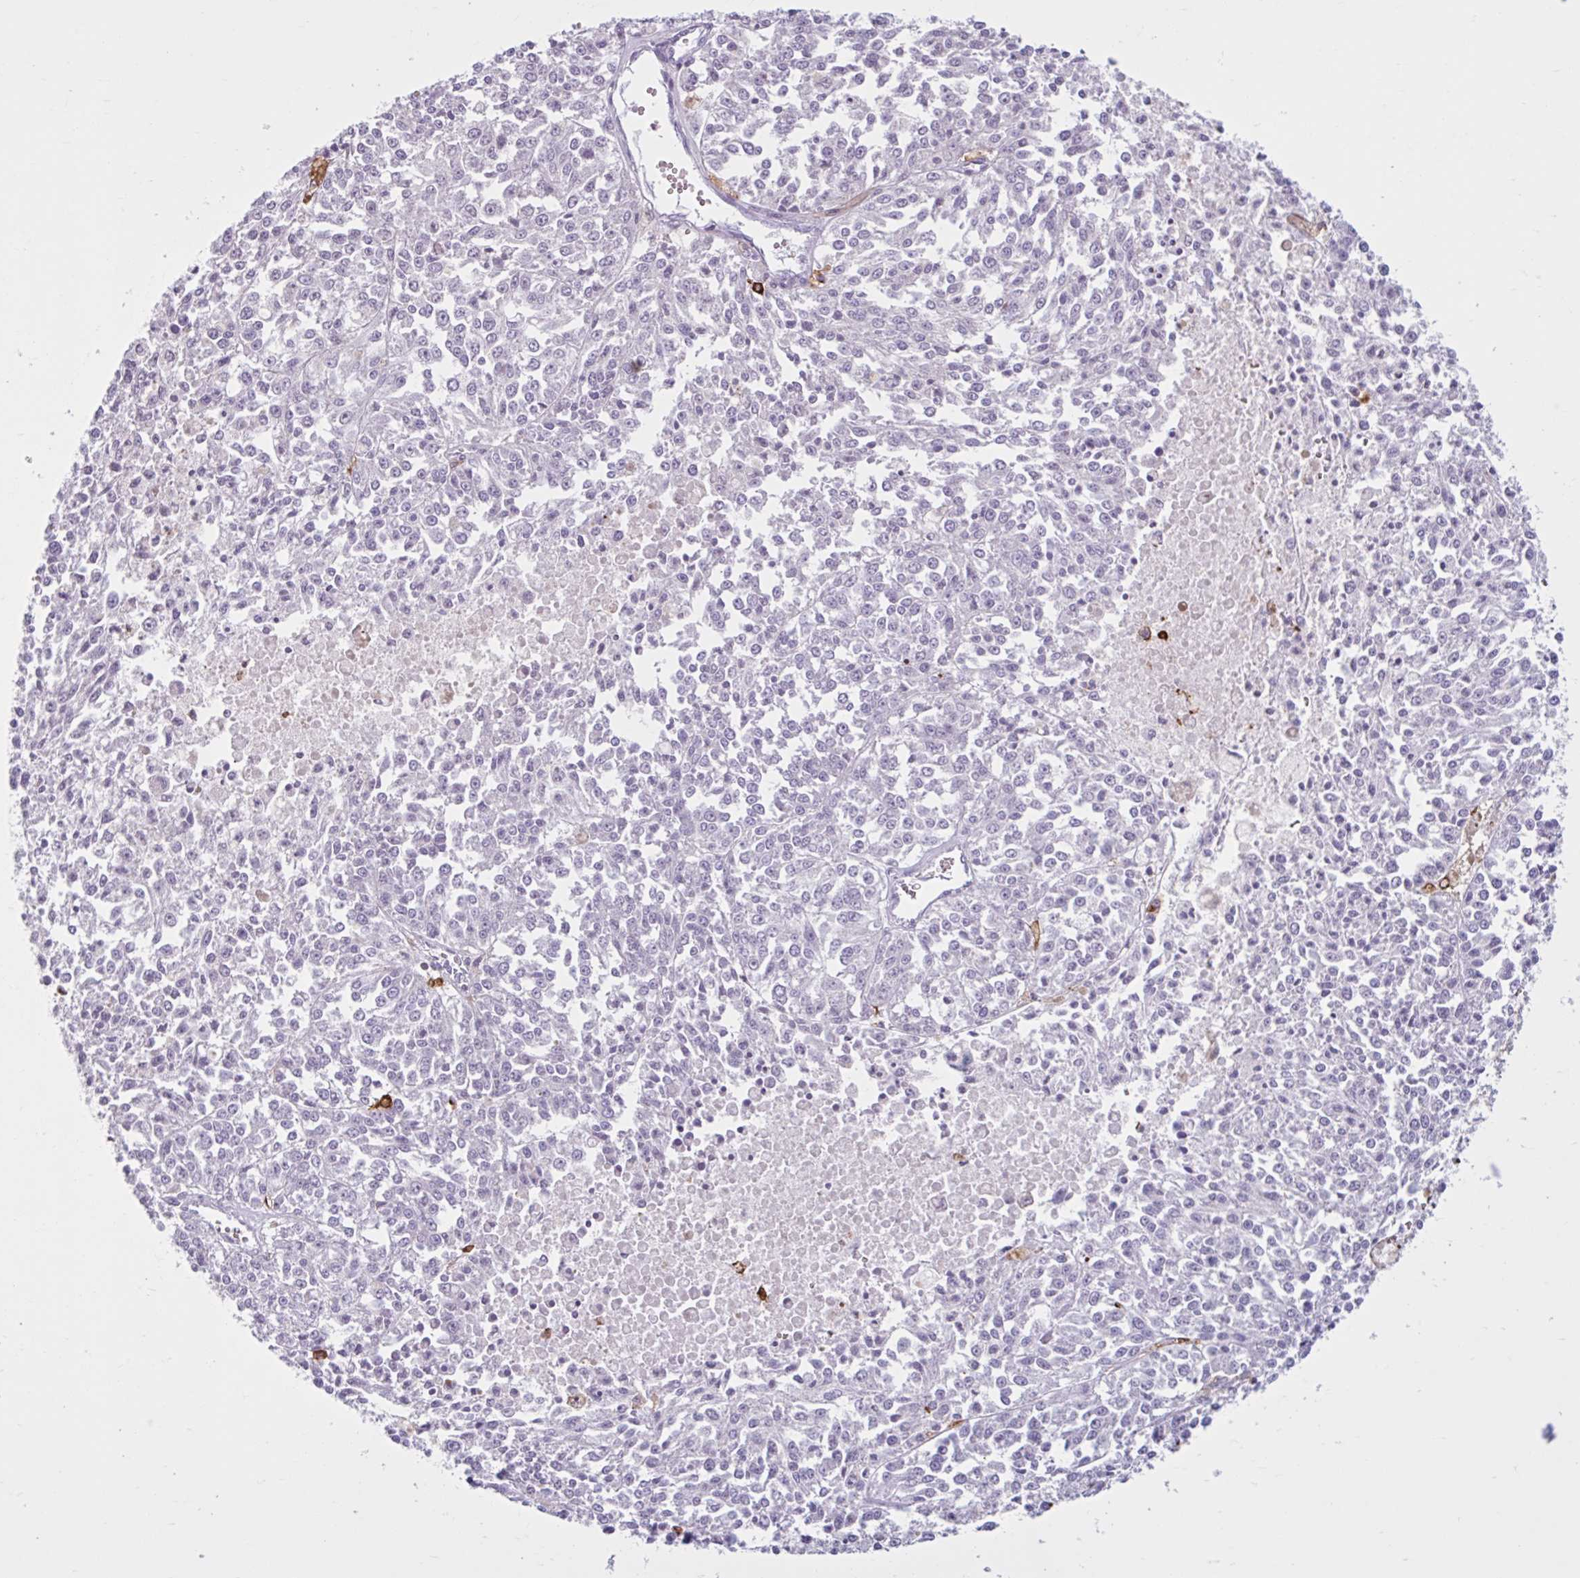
{"staining": {"intensity": "negative", "quantity": "none", "location": "none"}, "tissue": "melanoma", "cell_type": "Tumor cells", "image_type": "cancer", "snomed": [{"axis": "morphology", "description": "Malignant melanoma, NOS"}, {"axis": "topography", "description": "Skin"}], "caption": "High power microscopy histopathology image of an immunohistochemistry (IHC) image of malignant melanoma, revealing no significant staining in tumor cells. (DAB (3,3'-diaminobenzidine) immunohistochemistry (IHC), high magnification).", "gene": "CEP120", "patient": {"sex": "female", "age": 64}}